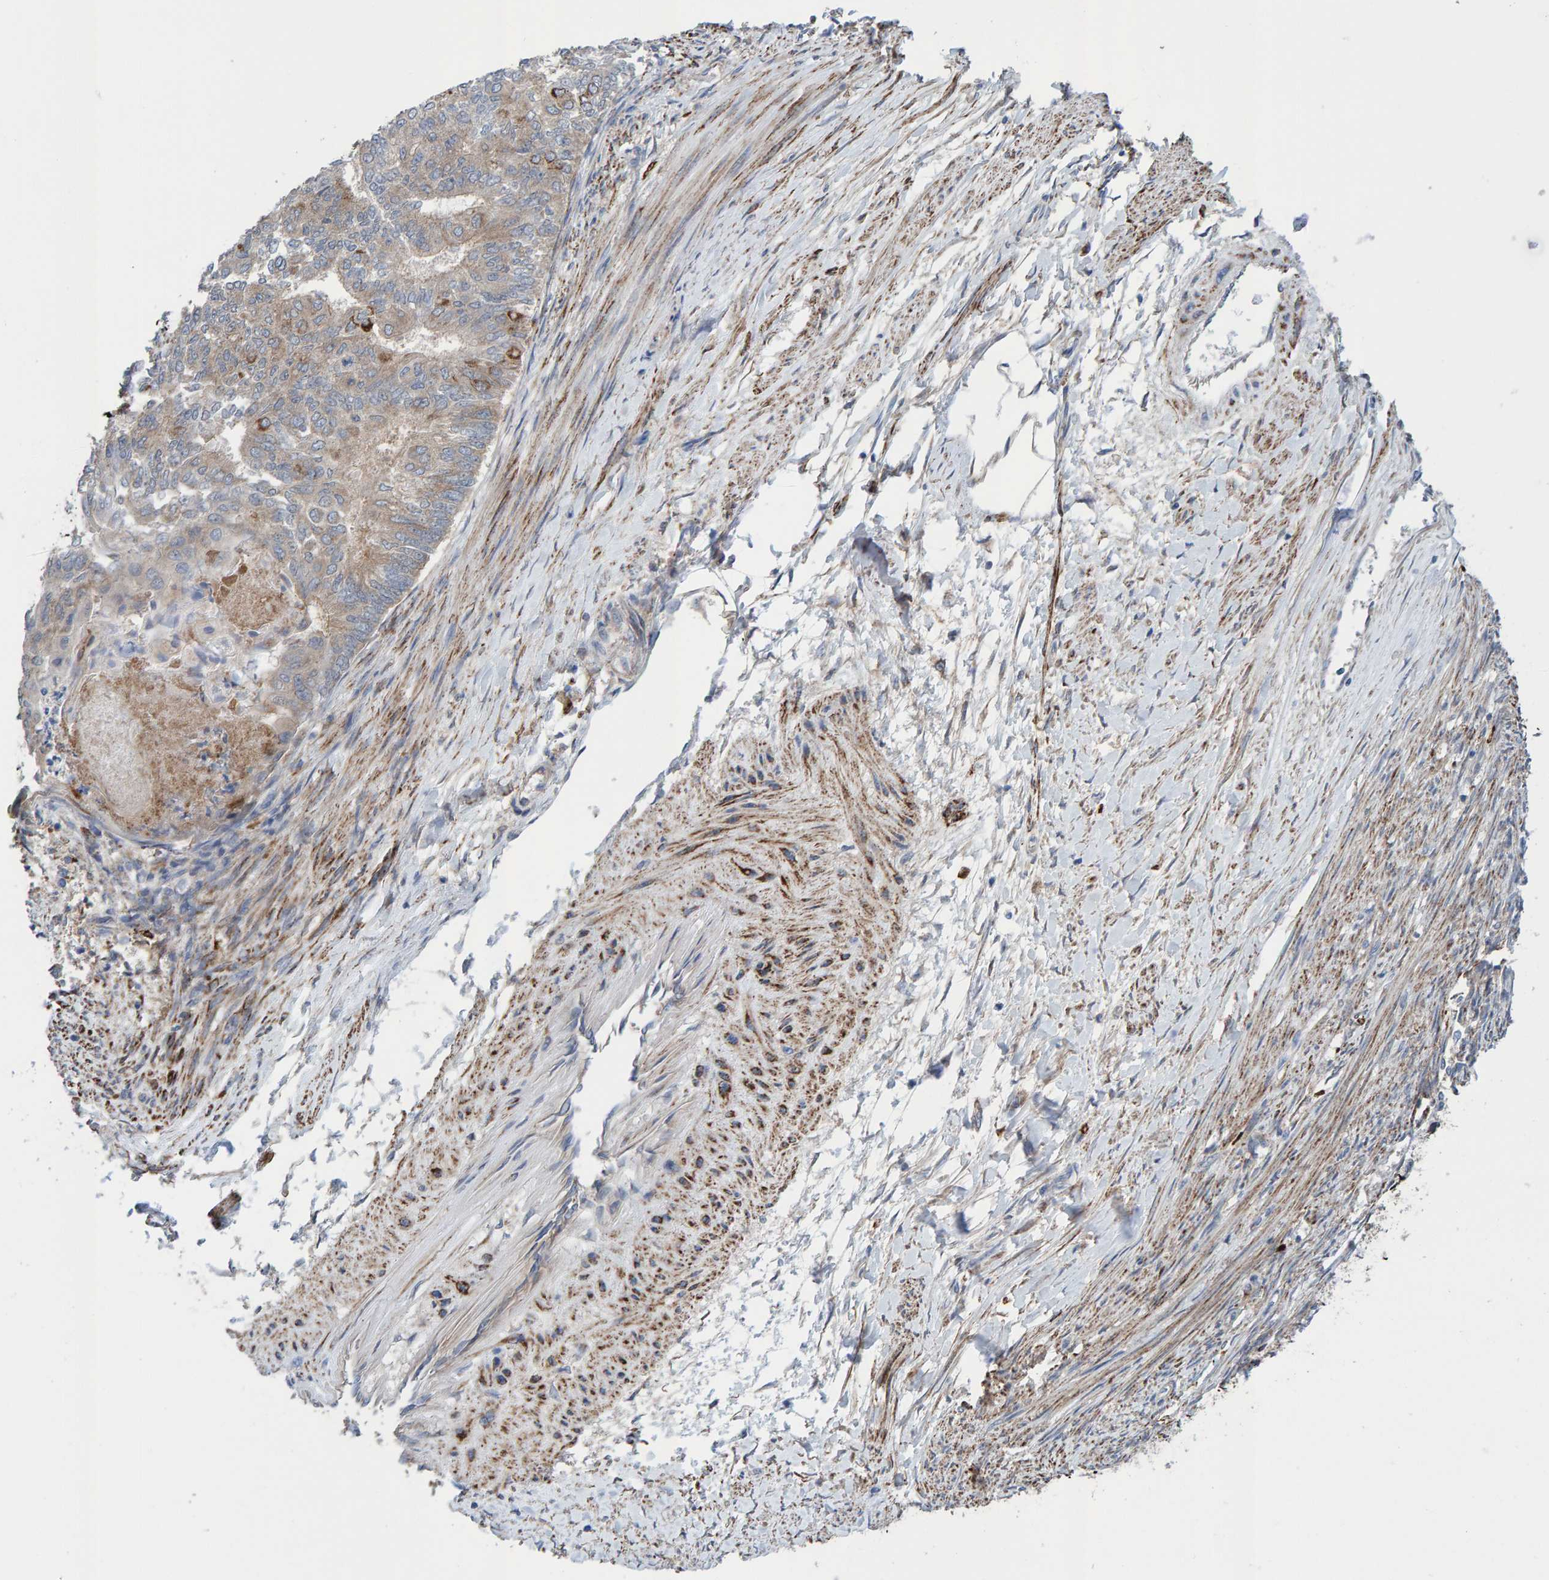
{"staining": {"intensity": "moderate", "quantity": ">75%", "location": "cytoplasmic/membranous"}, "tissue": "endometrial cancer", "cell_type": "Tumor cells", "image_type": "cancer", "snomed": [{"axis": "morphology", "description": "Adenocarcinoma, NOS"}, {"axis": "topography", "description": "Endometrium"}], "caption": "Protein analysis of endometrial cancer (adenocarcinoma) tissue demonstrates moderate cytoplasmic/membranous positivity in about >75% of tumor cells.", "gene": "LRSAM1", "patient": {"sex": "female", "age": 32}}